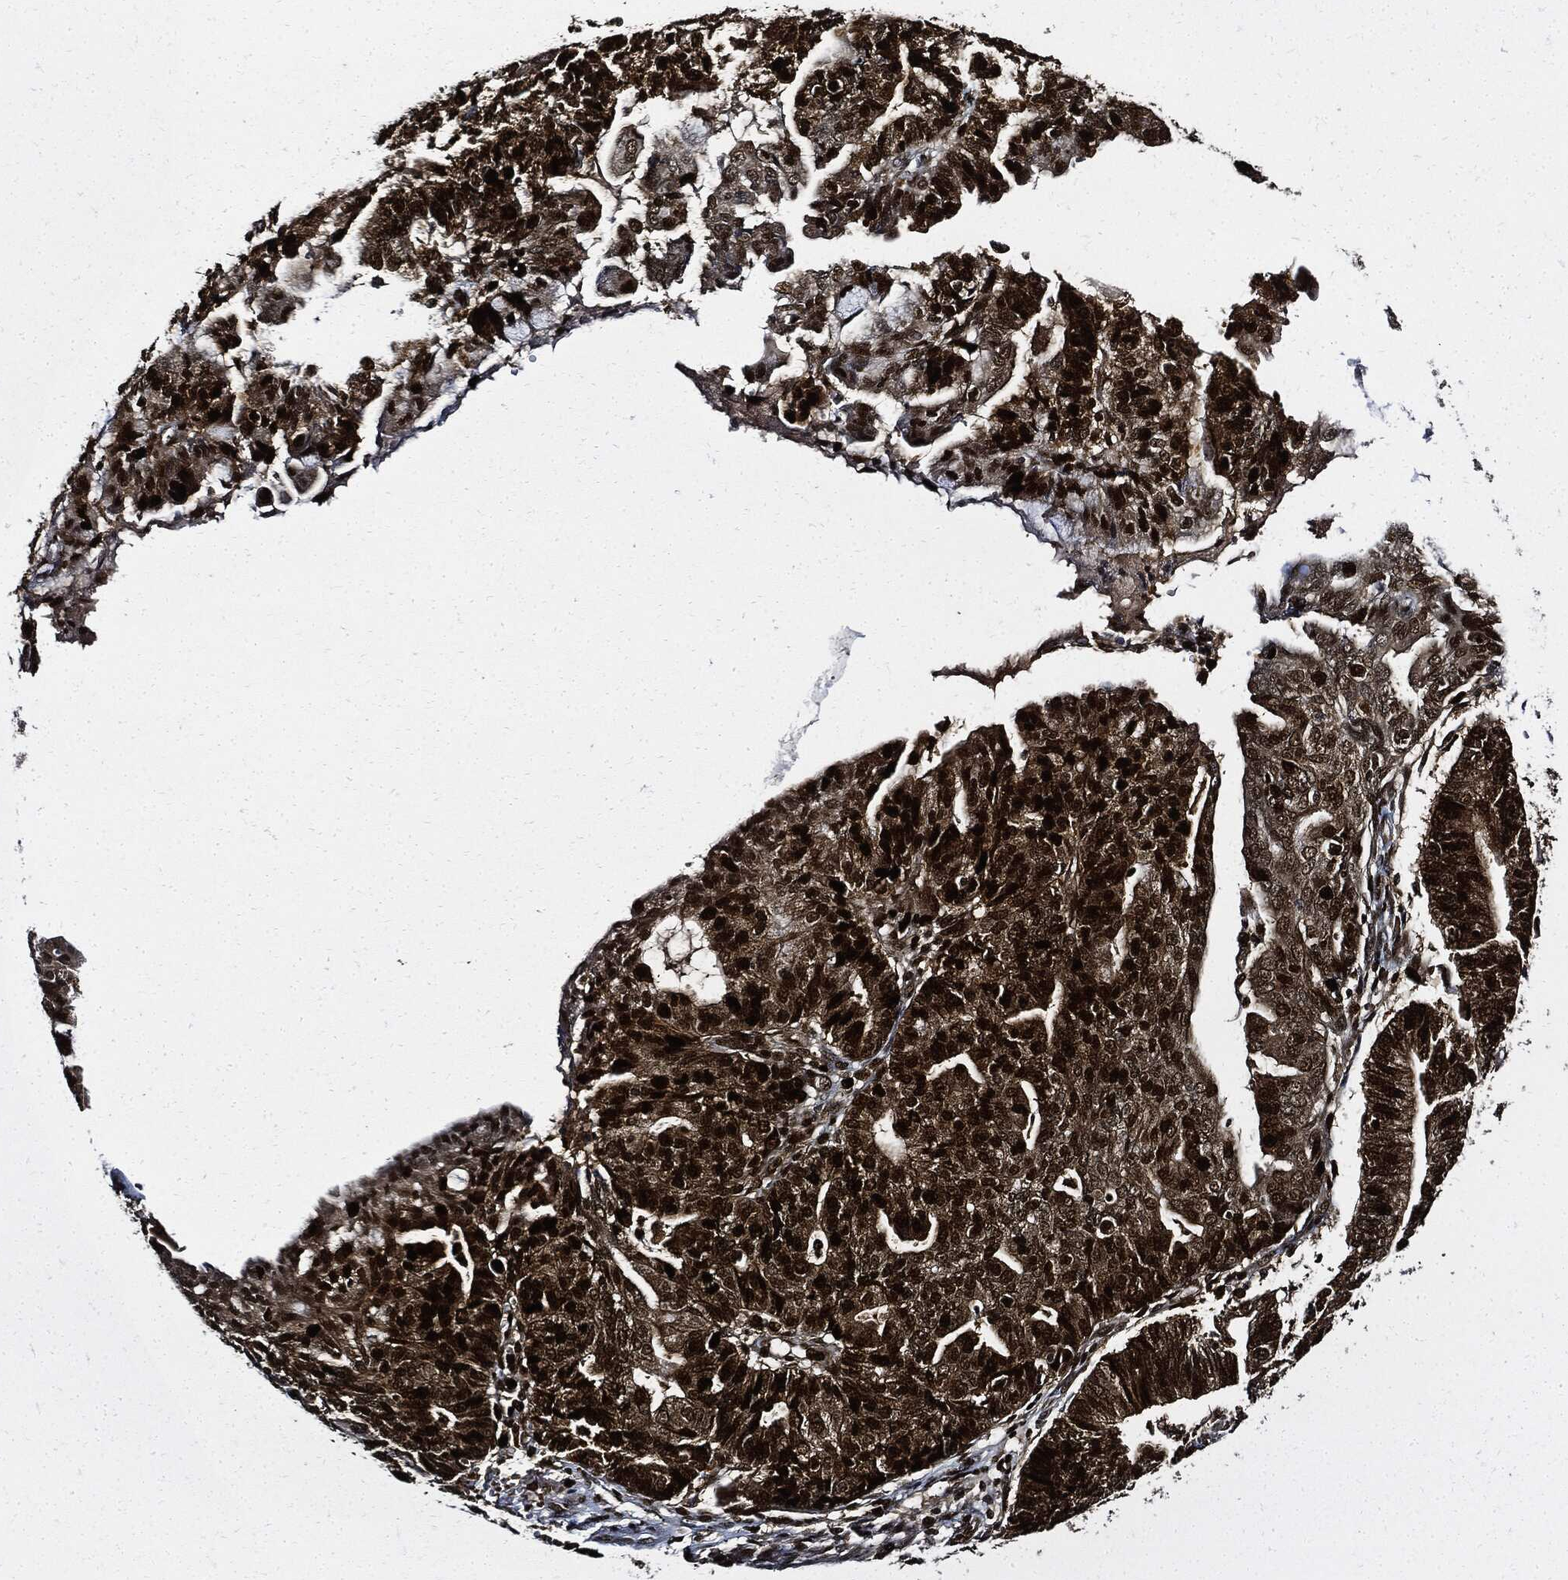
{"staining": {"intensity": "strong", "quantity": ">75%", "location": "cytoplasmic/membranous,nuclear"}, "tissue": "endometrial cancer", "cell_type": "Tumor cells", "image_type": "cancer", "snomed": [{"axis": "morphology", "description": "Adenocarcinoma, NOS"}, {"axis": "topography", "description": "Endometrium"}], "caption": "Human endometrial adenocarcinoma stained for a protein (brown) shows strong cytoplasmic/membranous and nuclear positive expression in approximately >75% of tumor cells.", "gene": "PCNA", "patient": {"sex": "female", "age": 82}}